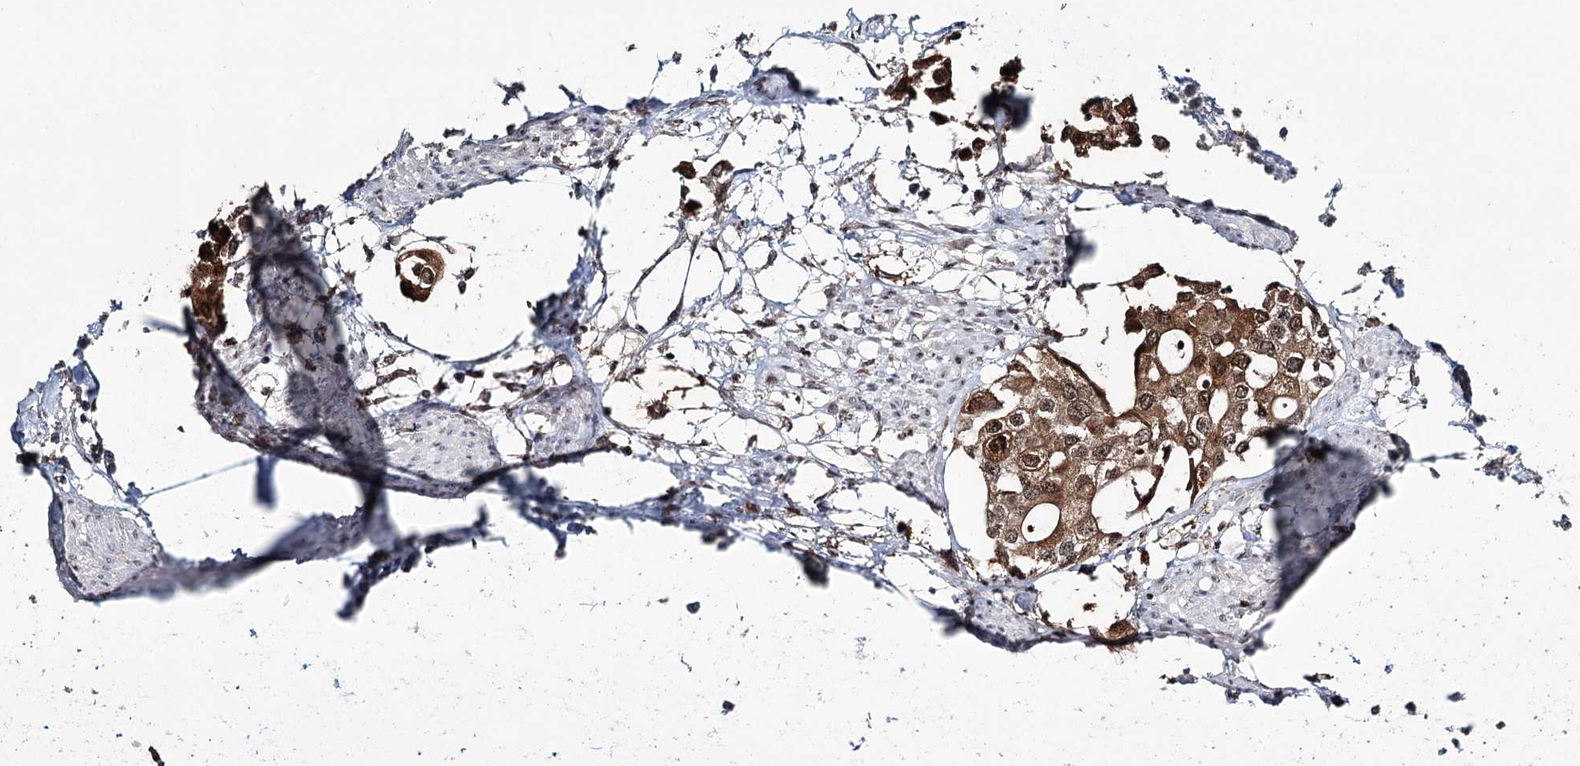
{"staining": {"intensity": "strong", "quantity": ">75%", "location": "cytoplasmic/membranous,nuclear"}, "tissue": "urothelial cancer", "cell_type": "Tumor cells", "image_type": "cancer", "snomed": [{"axis": "morphology", "description": "Urothelial carcinoma, High grade"}, {"axis": "topography", "description": "Urinary bladder"}], "caption": "This photomicrograph displays high-grade urothelial carcinoma stained with immunohistochemistry (IHC) to label a protein in brown. The cytoplasmic/membranous and nuclear of tumor cells show strong positivity for the protein. Nuclei are counter-stained blue.", "gene": "ERCC3", "patient": {"sex": "male", "age": 64}}